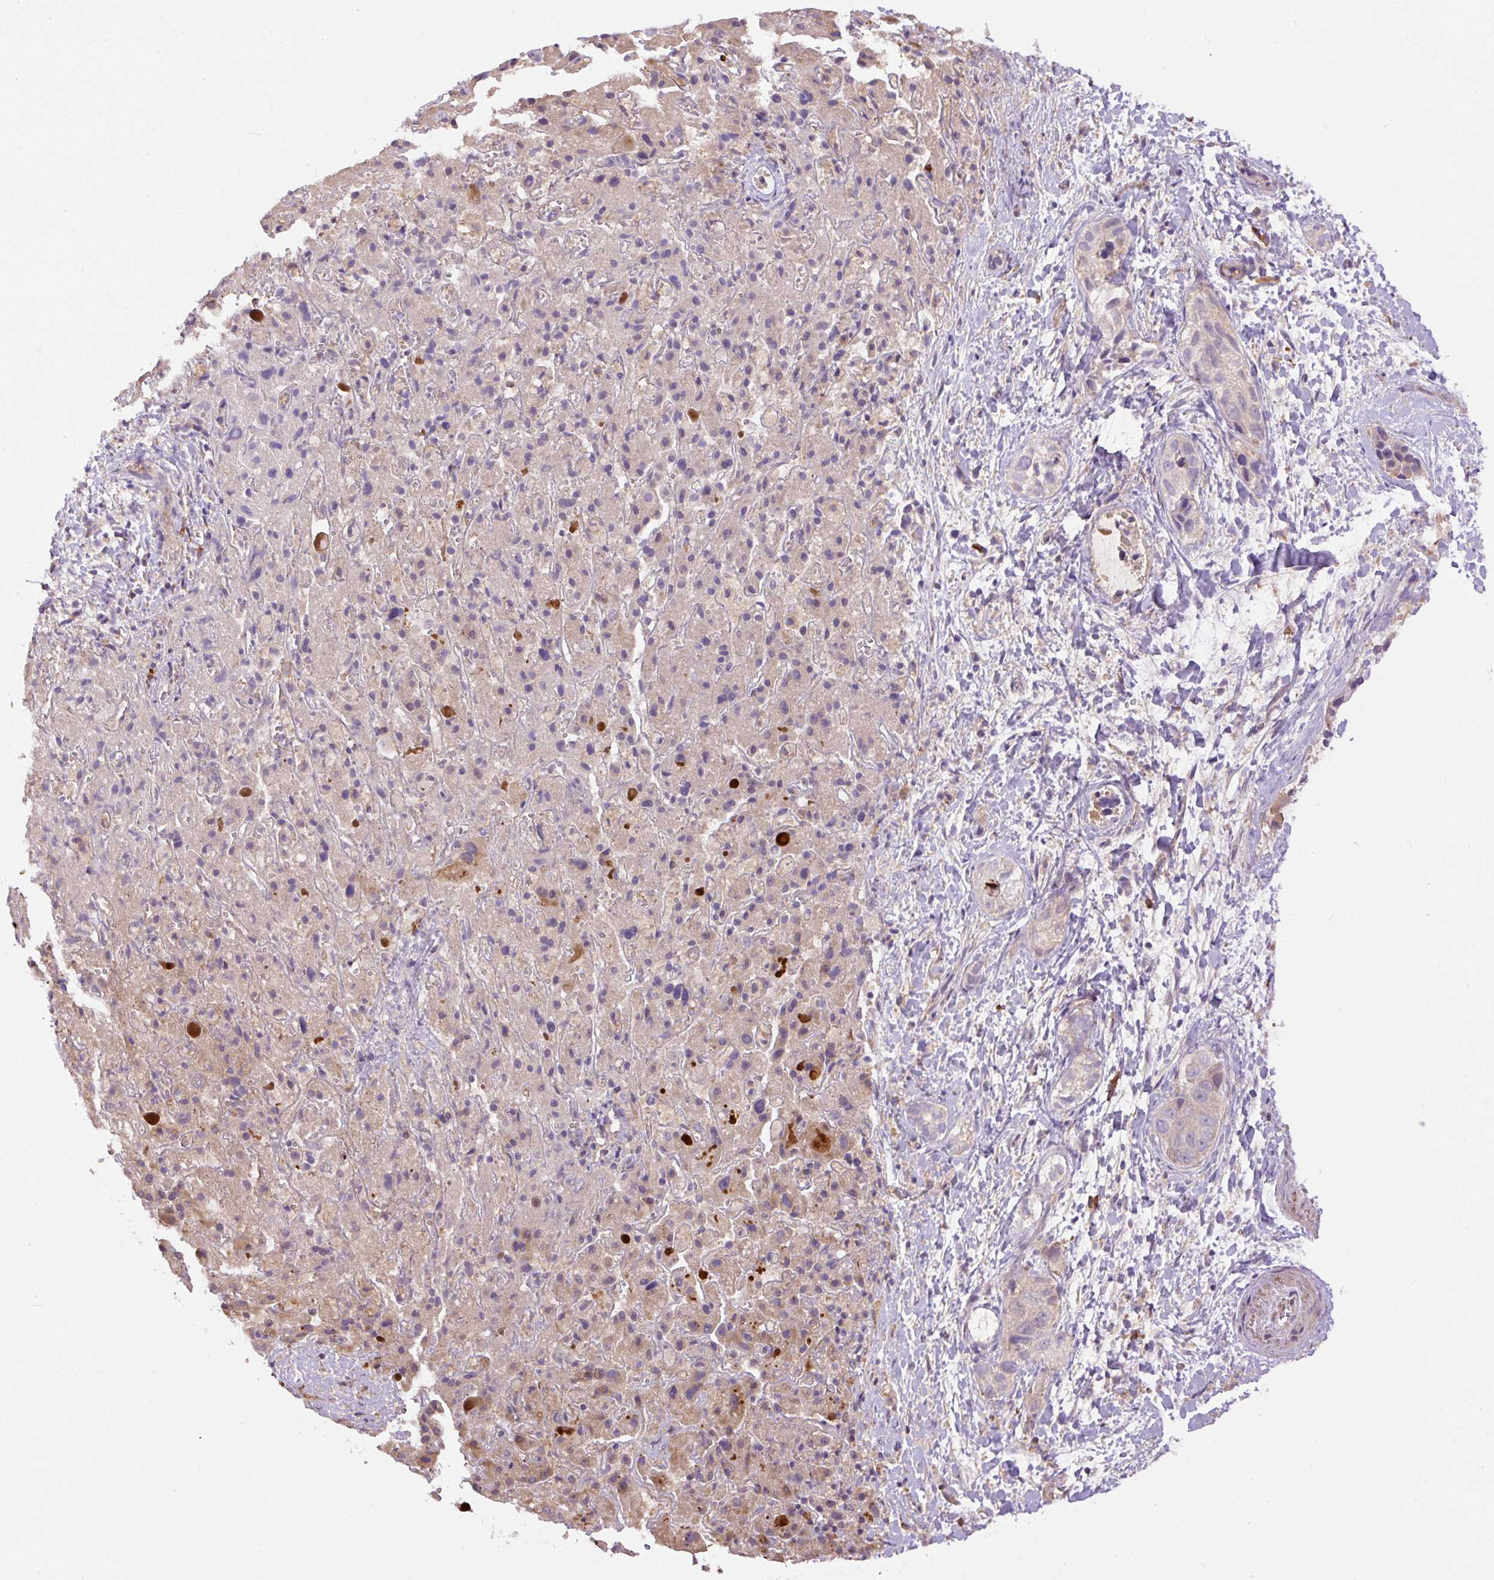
{"staining": {"intensity": "weak", "quantity": "<25%", "location": "cytoplasmic/membranous"}, "tissue": "liver cancer", "cell_type": "Tumor cells", "image_type": "cancer", "snomed": [{"axis": "morphology", "description": "Cholangiocarcinoma"}, {"axis": "topography", "description": "Liver"}], "caption": "IHC histopathology image of neoplastic tissue: cholangiocarcinoma (liver) stained with DAB (3,3'-diaminobenzidine) exhibits no significant protein expression in tumor cells.", "gene": "PPME1", "patient": {"sex": "female", "age": 52}}